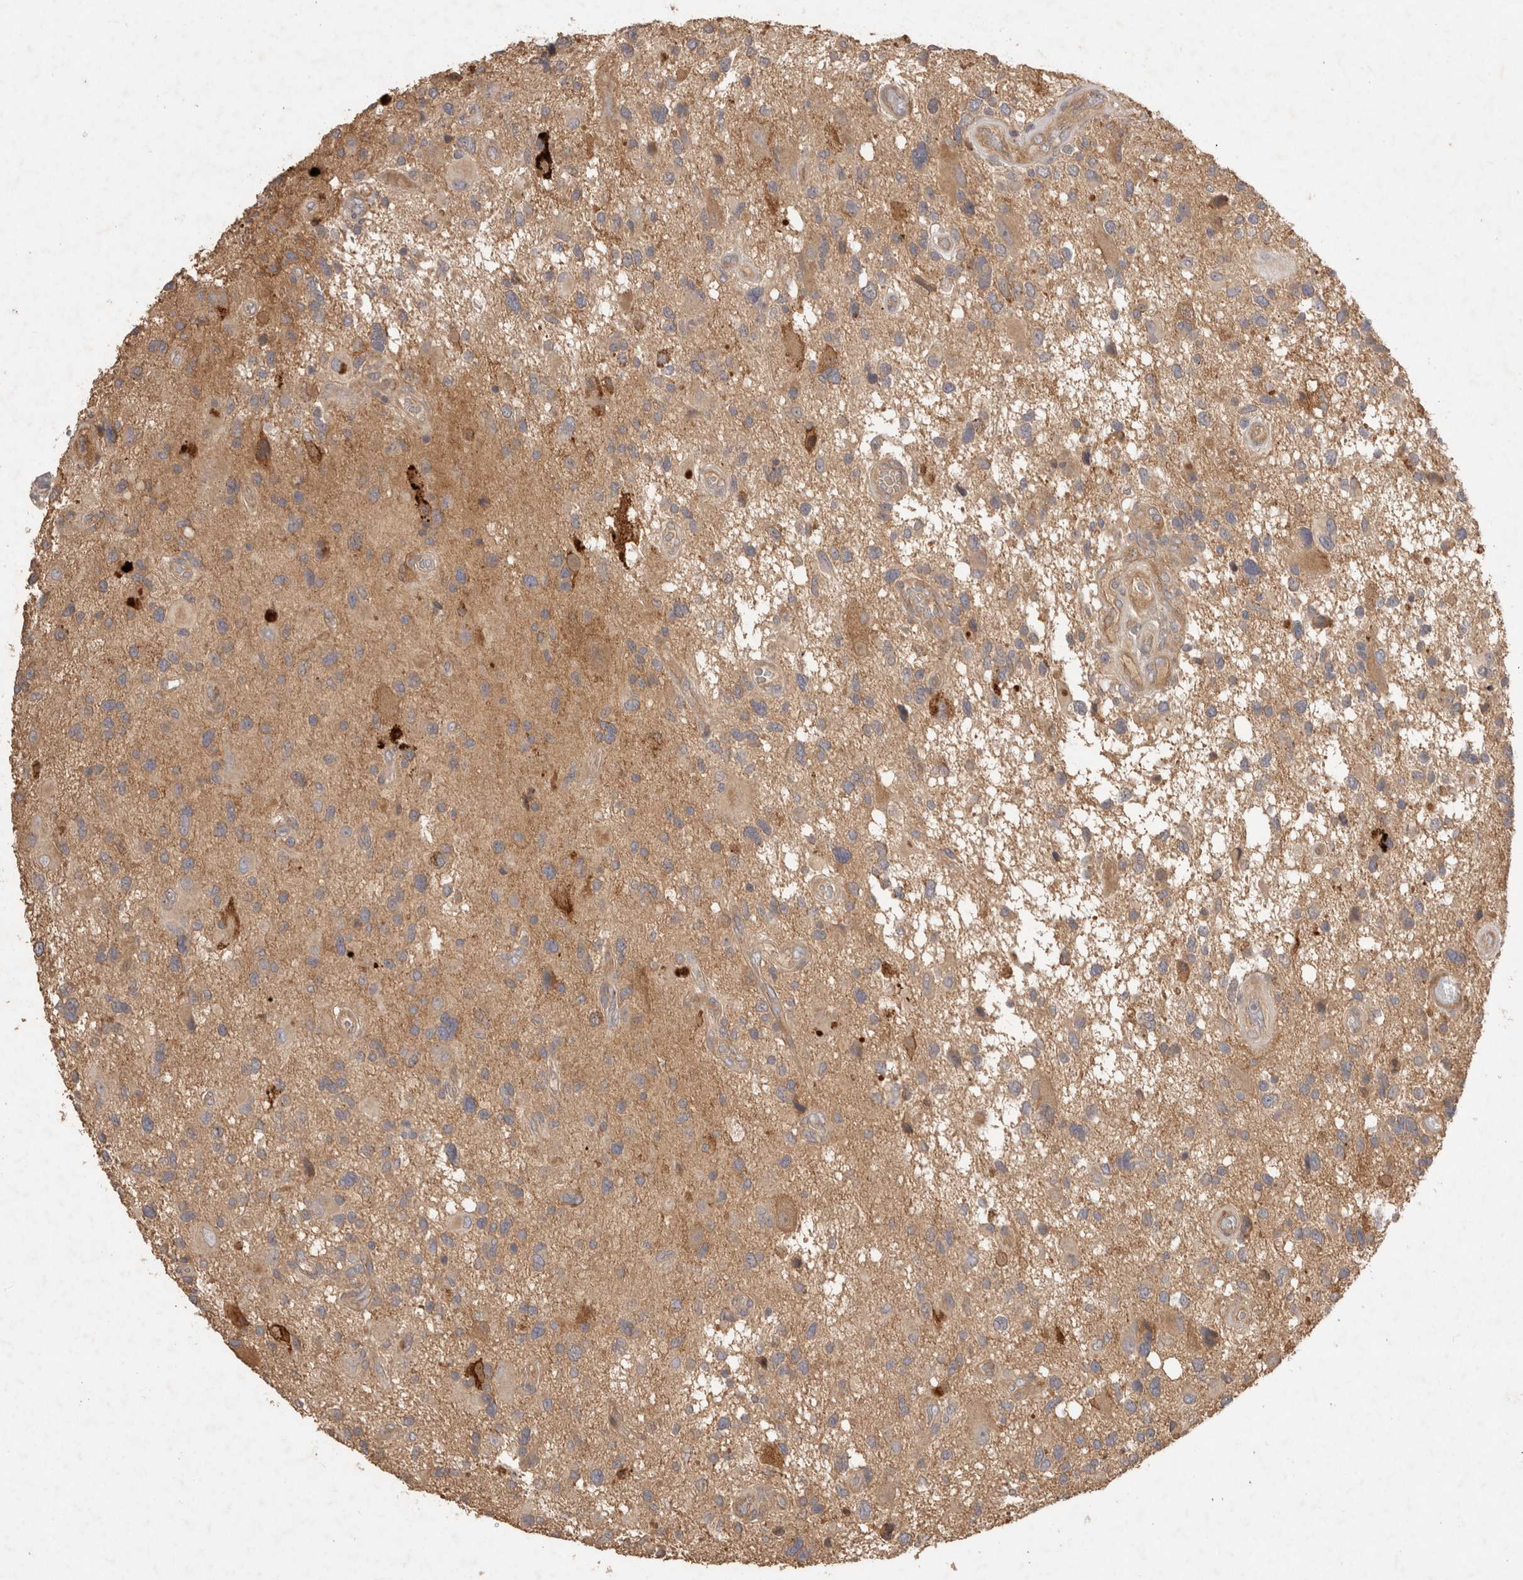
{"staining": {"intensity": "weak", "quantity": ">75%", "location": "cytoplasmic/membranous"}, "tissue": "glioma", "cell_type": "Tumor cells", "image_type": "cancer", "snomed": [{"axis": "morphology", "description": "Glioma, malignant, High grade"}, {"axis": "topography", "description": "Brain"}], "caption": "Malignant glioma (high-grade) stained with immunohistochemistry demonstrates weak cytoplasmic/membranous staining in about >75% of tumor cells.", "gene": "PPP1R42", "patient": {"sex": "male", "age": 33}}